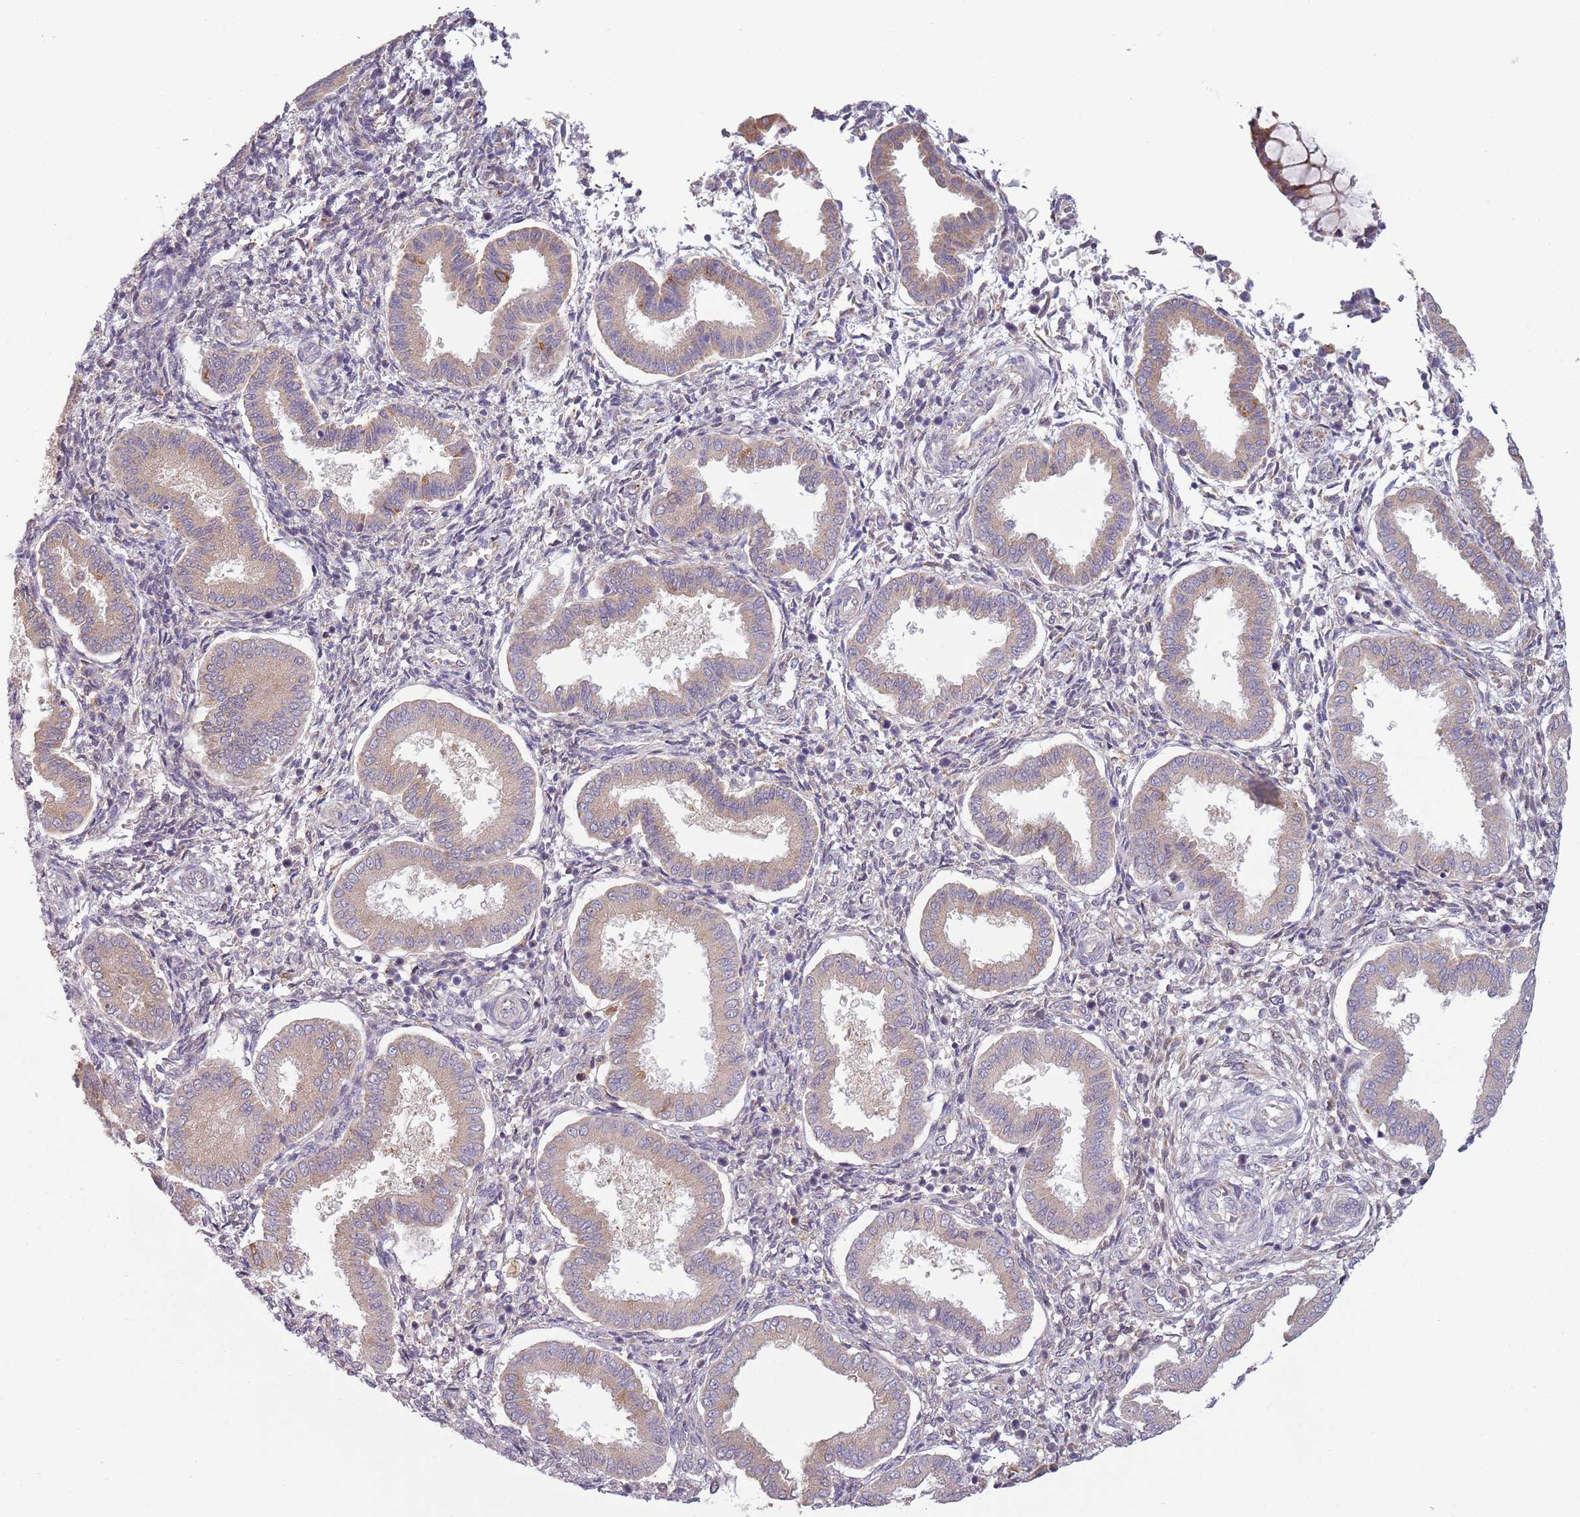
{"staining": {"intensity": "negative", "quantity": "none", "location": "none"}, "tissue": "endometrium", "cell_type": "Cells in endometrial stroma", "image_type": "normal", "snomed": [{"axis": "morphology", "description": "Normal tissue, NOS"}, {"axis": "topography", "description": "Endometrium"}], "caption": "The IHC photomicrograph has no significant staining in cells in endometrial stroma of endometrium.", "gene": "COQ5", "patient": {"sex": "female", "age": 24}}